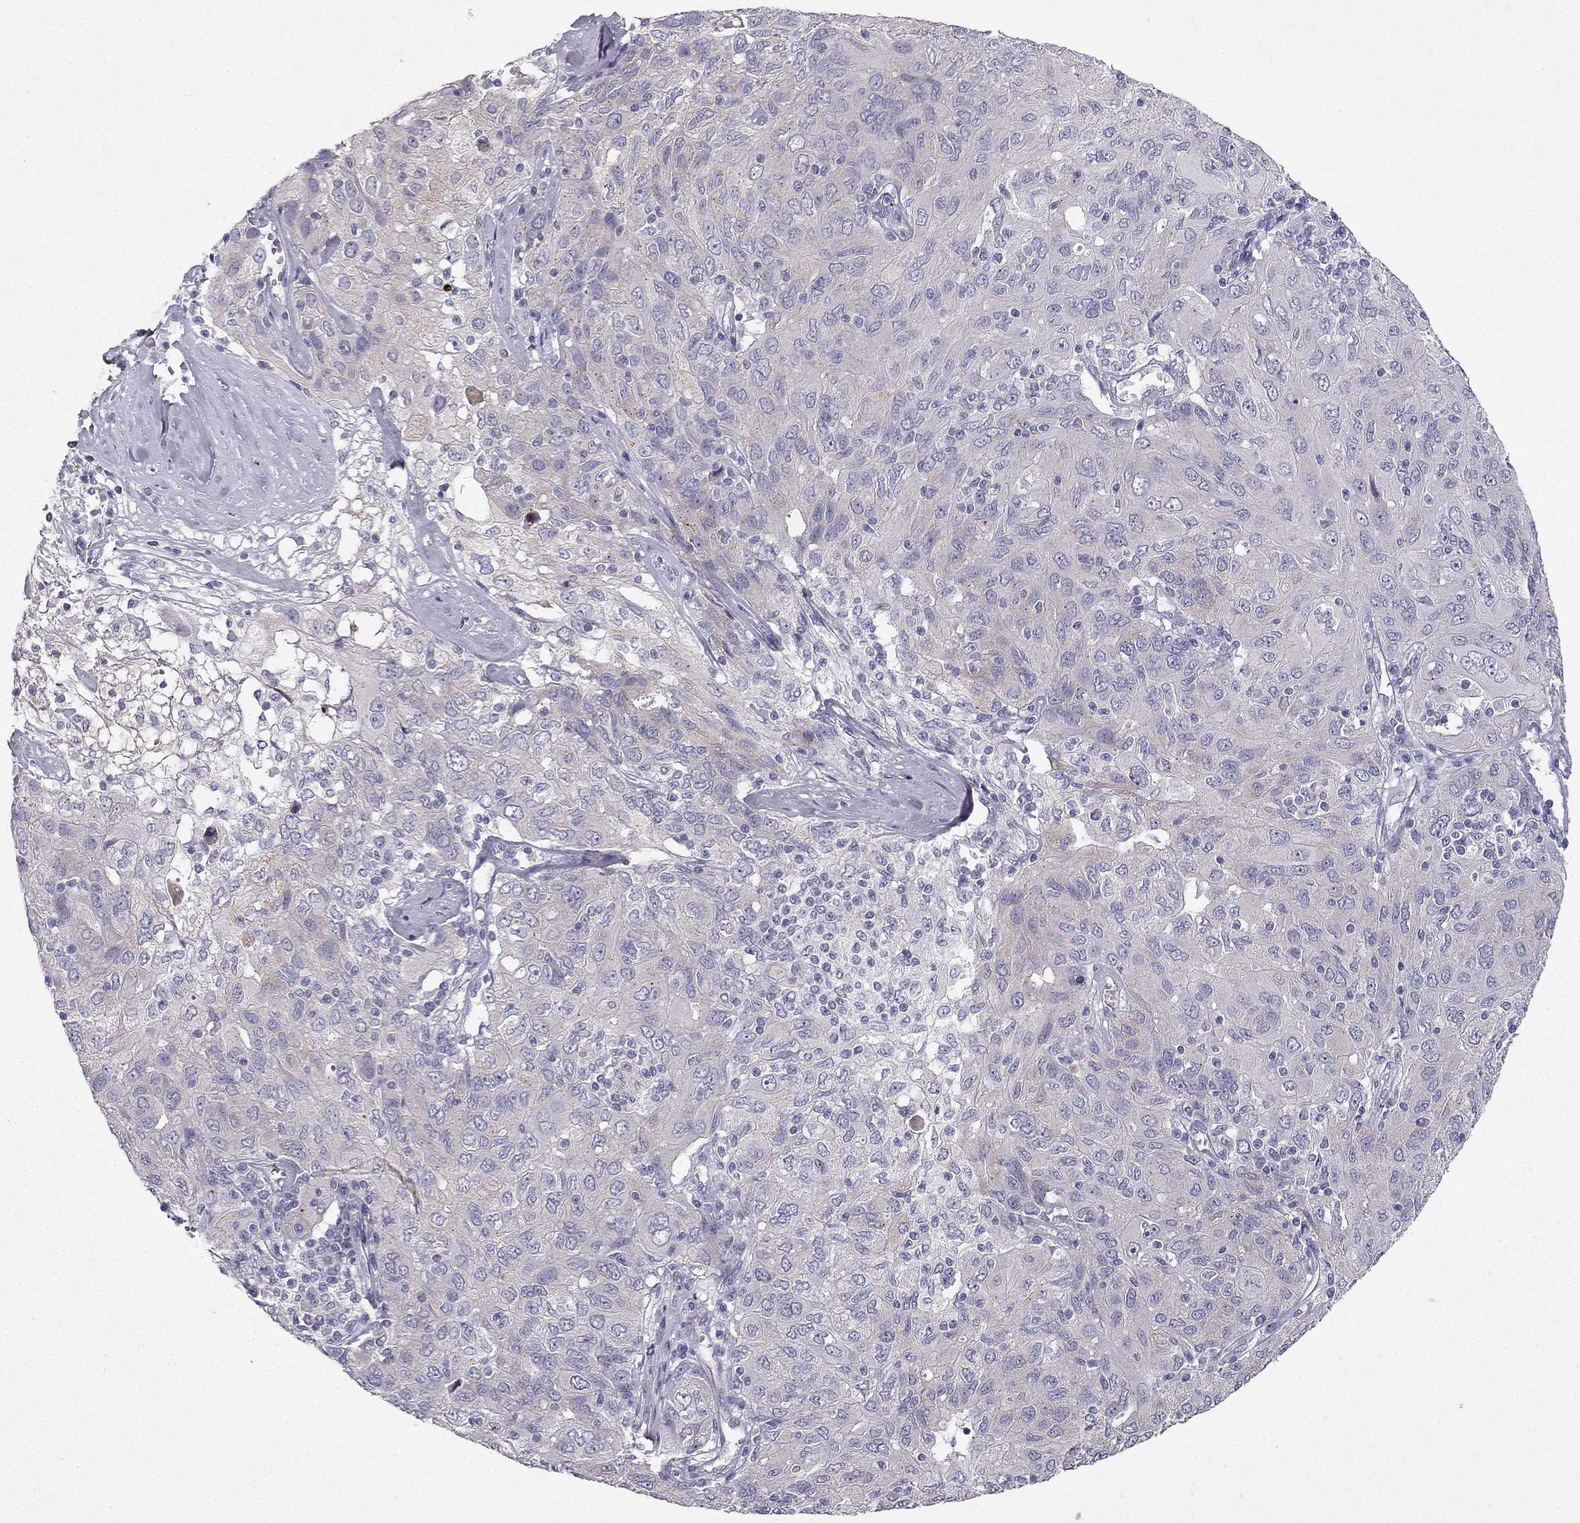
{"staining": {"intensity": "negative", "quantity": "none", "location": "none"}, "tissue": "ovarian cancer", "cell_type": "Tumor cells", "image_type": "cancer", "snomed": [{"axis": "morphology", "description": "Carcinoma, endometroid"}, {"axis": "topography", "description": "Ovary"}], "caption": "Tumor cells are negative for brown protein staining in ovarian endometroid carcinoma. The staining is performed using DAB (3,3'-diaminobenzidine) brown chromogen with nuclei counter-stained in using hematoxylin.", "gene": "SLC6A4", "patient": {"sex": "female", "age": 50}}